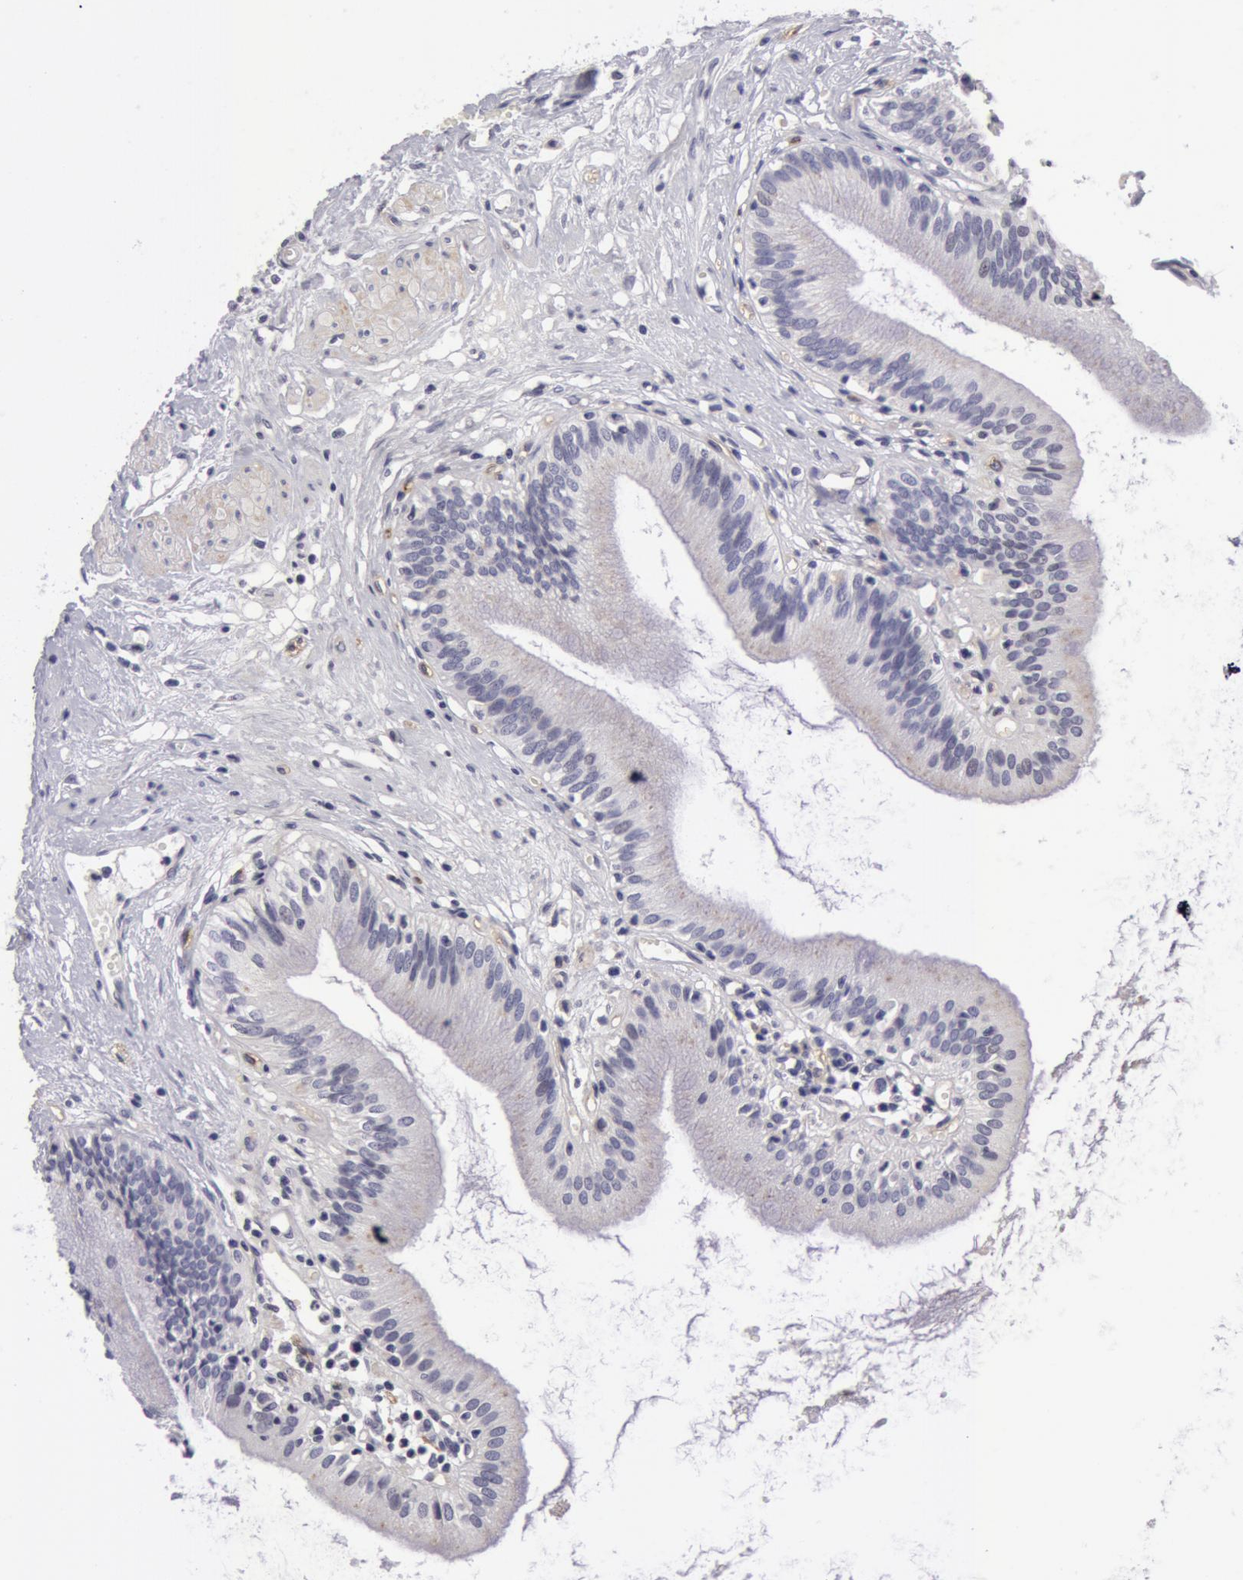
{"staining": {"intensity": "negative", "quantity": "none", "location": "none"}, "tissue": "gallbladder", "cell_type": "Glandular cells", "image_type": "normal", "snomed": [{"axis": "morphology", "description": "Normal tissue, NOS"}, {"axis": "topography", "description": "Gallbladder"}], "caption": "This is a histopathology image of immunohistochemistry staining of benign gallbladder, which shows no expression in glandular cells. (Brightfield microscopy of DAB (3,3'-diaminobenzidine) immunohistochemistry at high magnification).", "gene": "NLGN4X", "patient": {"sex": "male", "age": 58}}